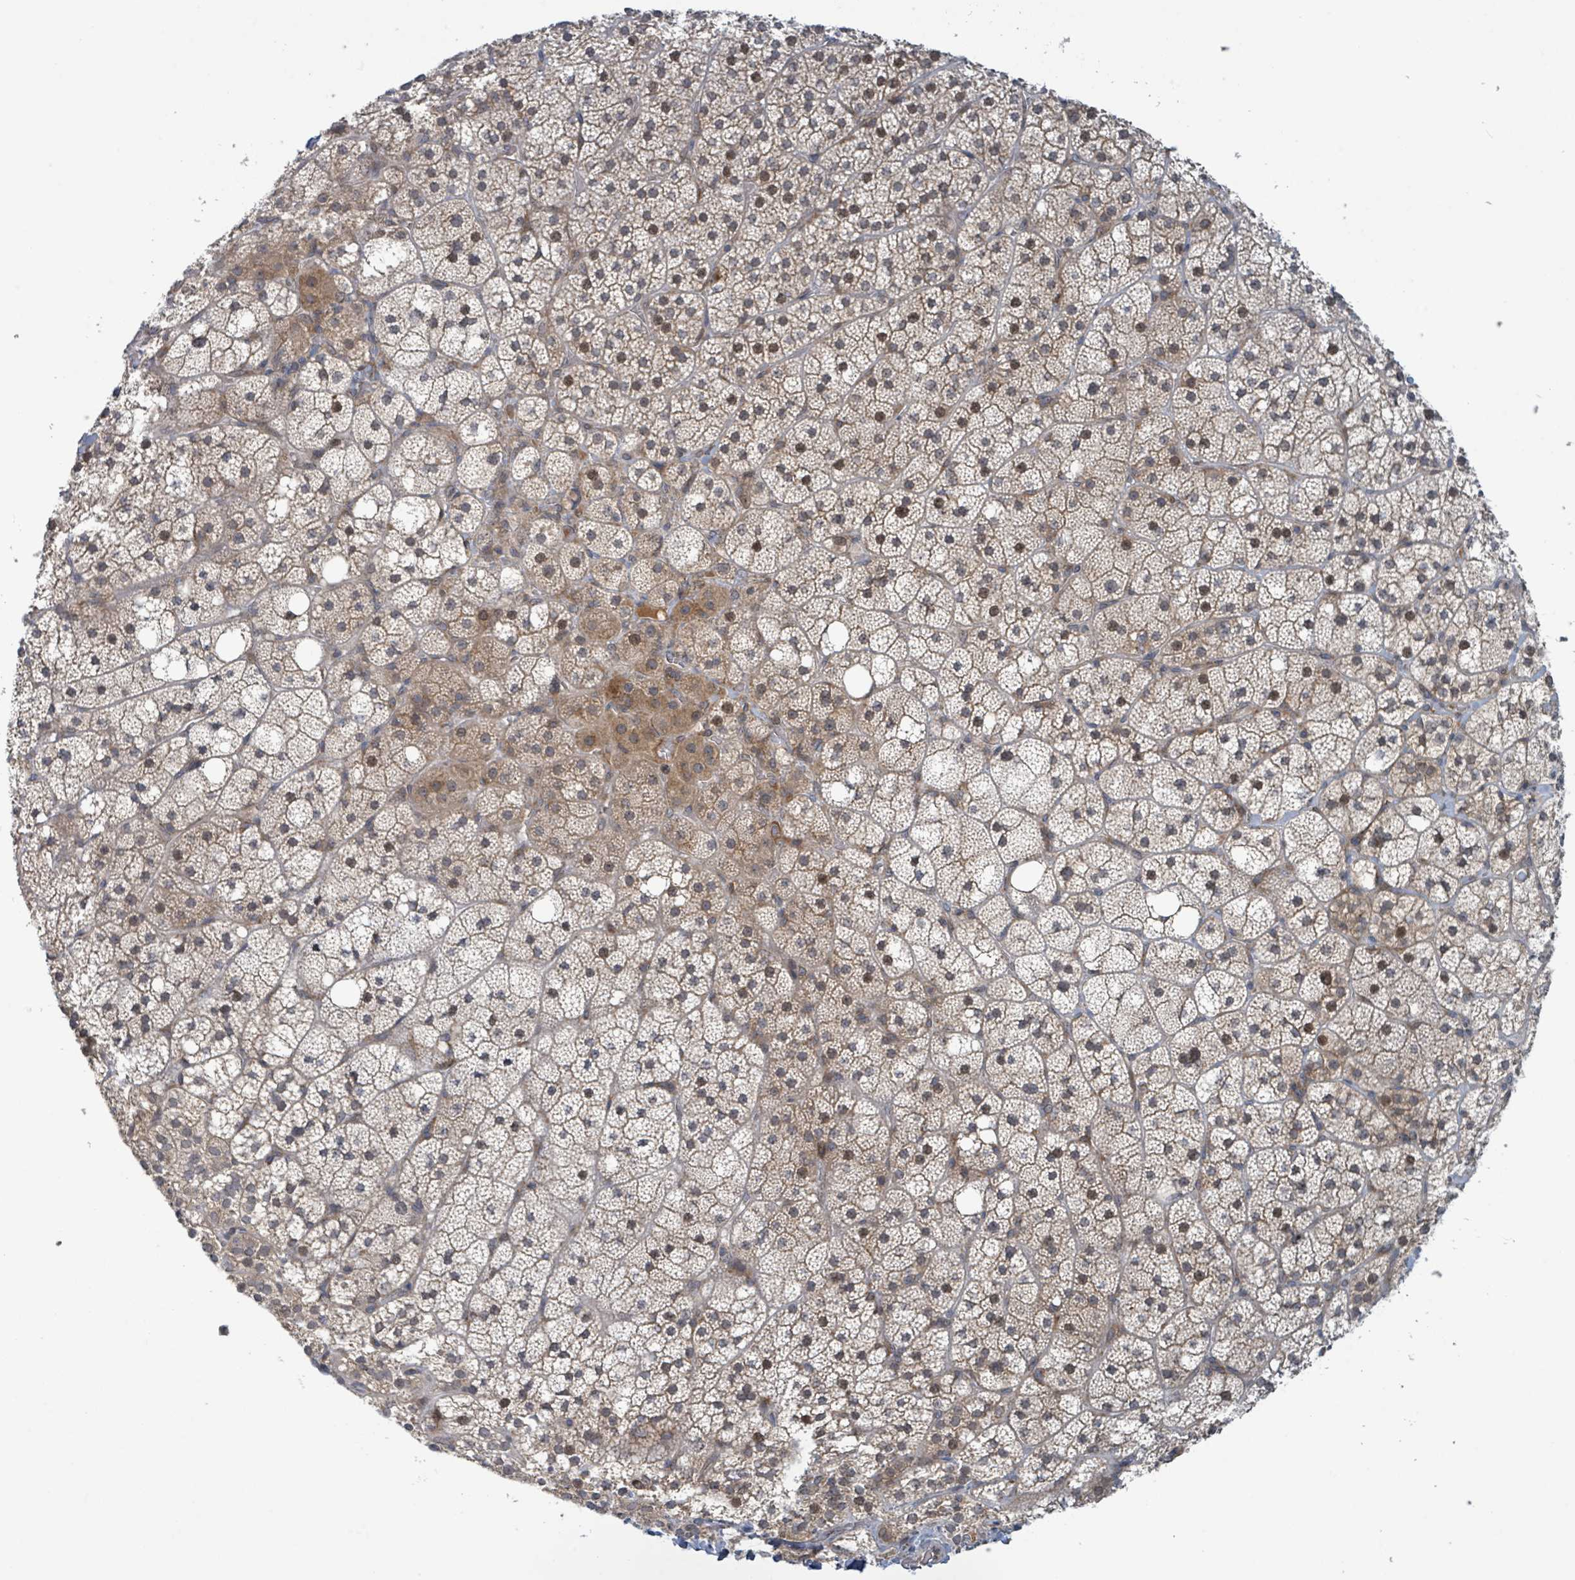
{"staining": {"intensity": "moderate", "quantity": "25%-75%", "location": "cytoplasmic/membranous"}, "tissue": "adrenal gland", "cell_type": "Glandular cells", "image_type": "normal", "snomed": [{"axis": "morphology", "description": "Normal tissue, NOS"}, {"axis": "topography", "description": "Adrenal gland"}], "caption": "Adrenal gland stained with DAB IHC demonstrates medium levels of moderate cytoplasmic/membranous staining in approximately 25%-75% of glandular cells.", "gene": "OR51E1", "patient": {"sex": "male", "age": 53}}